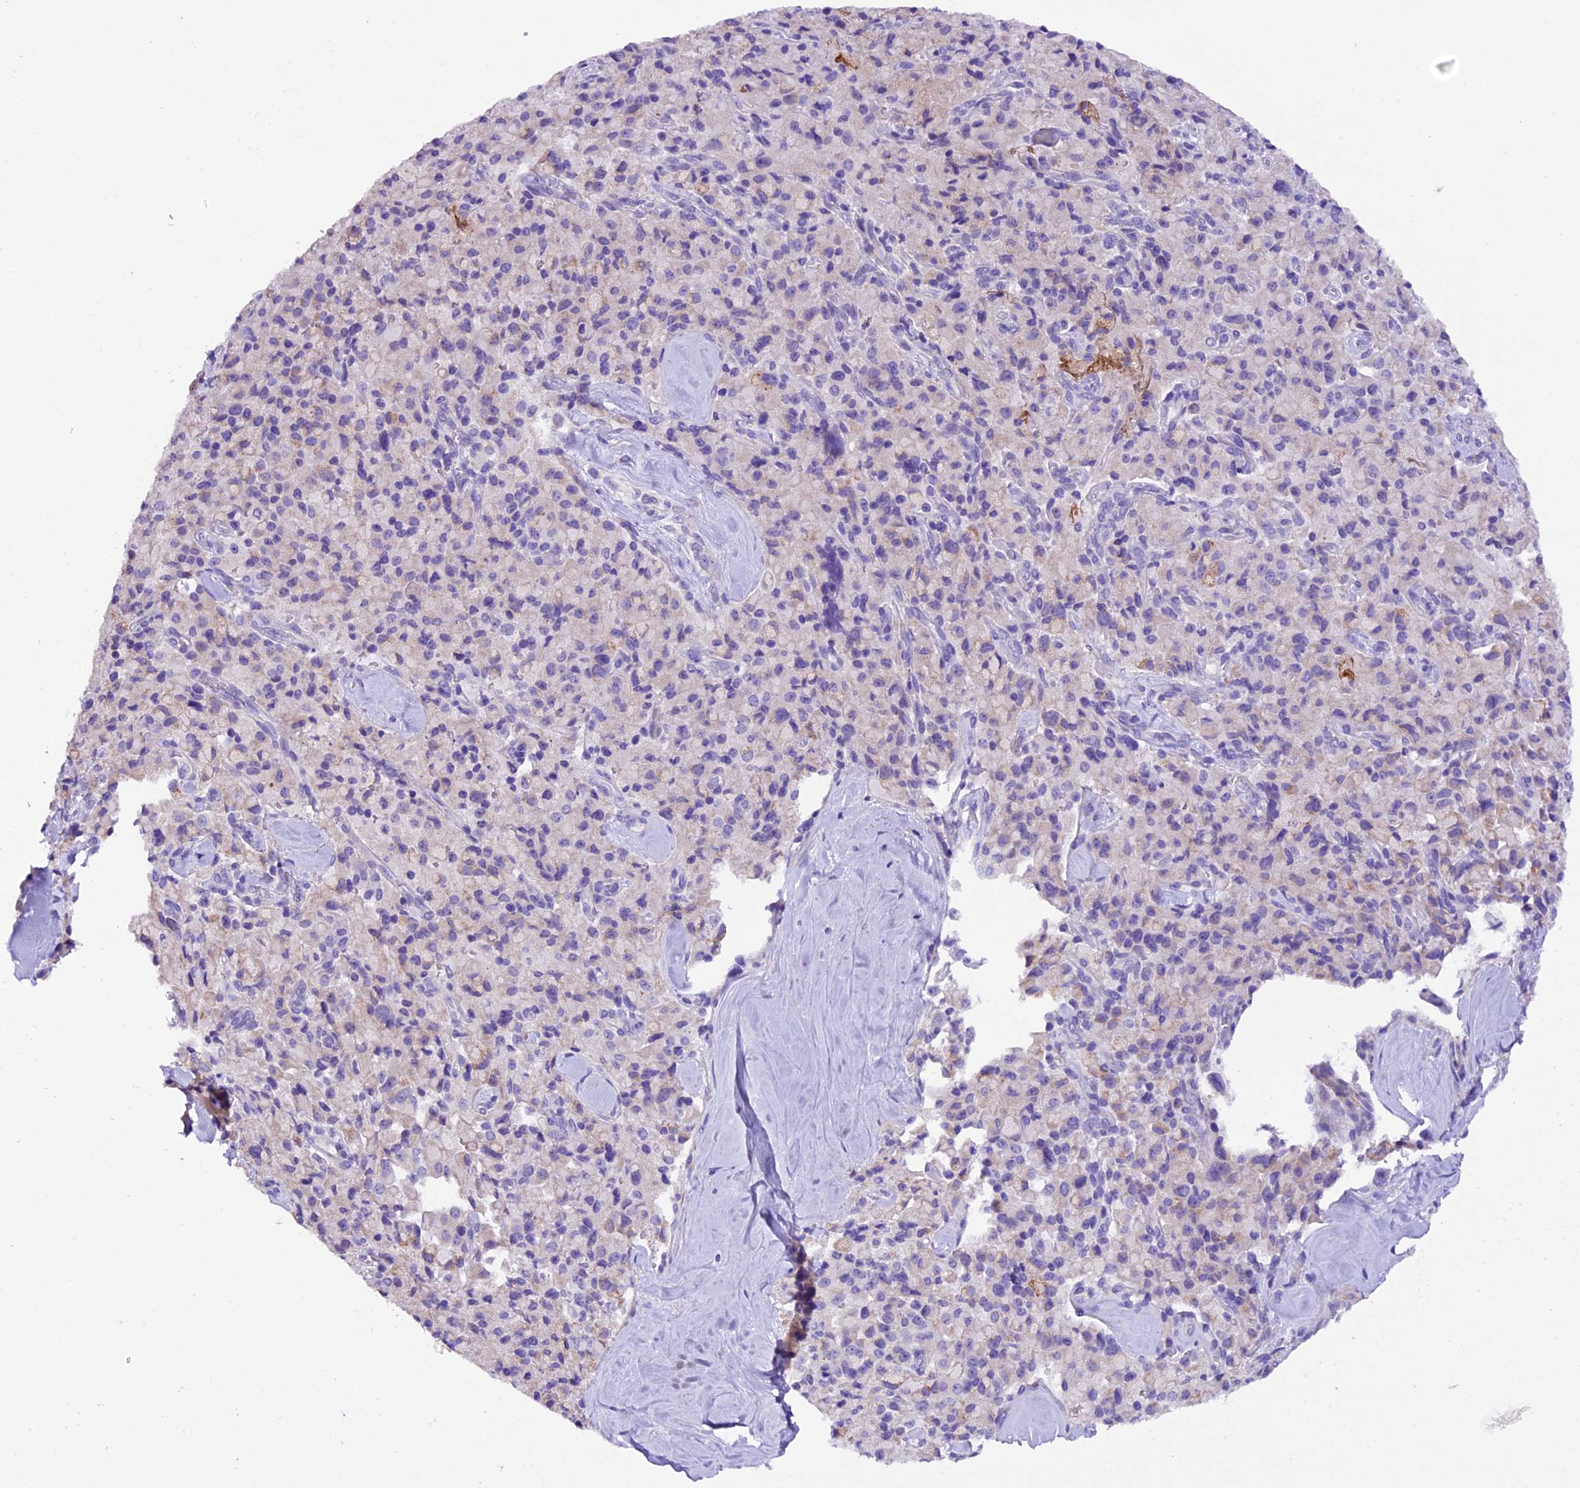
{"staining": {"intensity": "negative", "quantity": "none", "location": "none"}, "tissue": "pancreatic cancer", "cell_type": "Tumor cells", "image_type": "cancer", "snomed": [{"axis": "morphology", "description": "Adenocarcinoma, NOS"}, {"axis": "topography", "description": "Pancreas"}], "caption": "Immunohistochemistry of pancreatic cancer (adenocarcinoma) reveals no staining in tumor cells.", "gene": "MEX3B", "patient": {"sex": "male", "age": 65}}